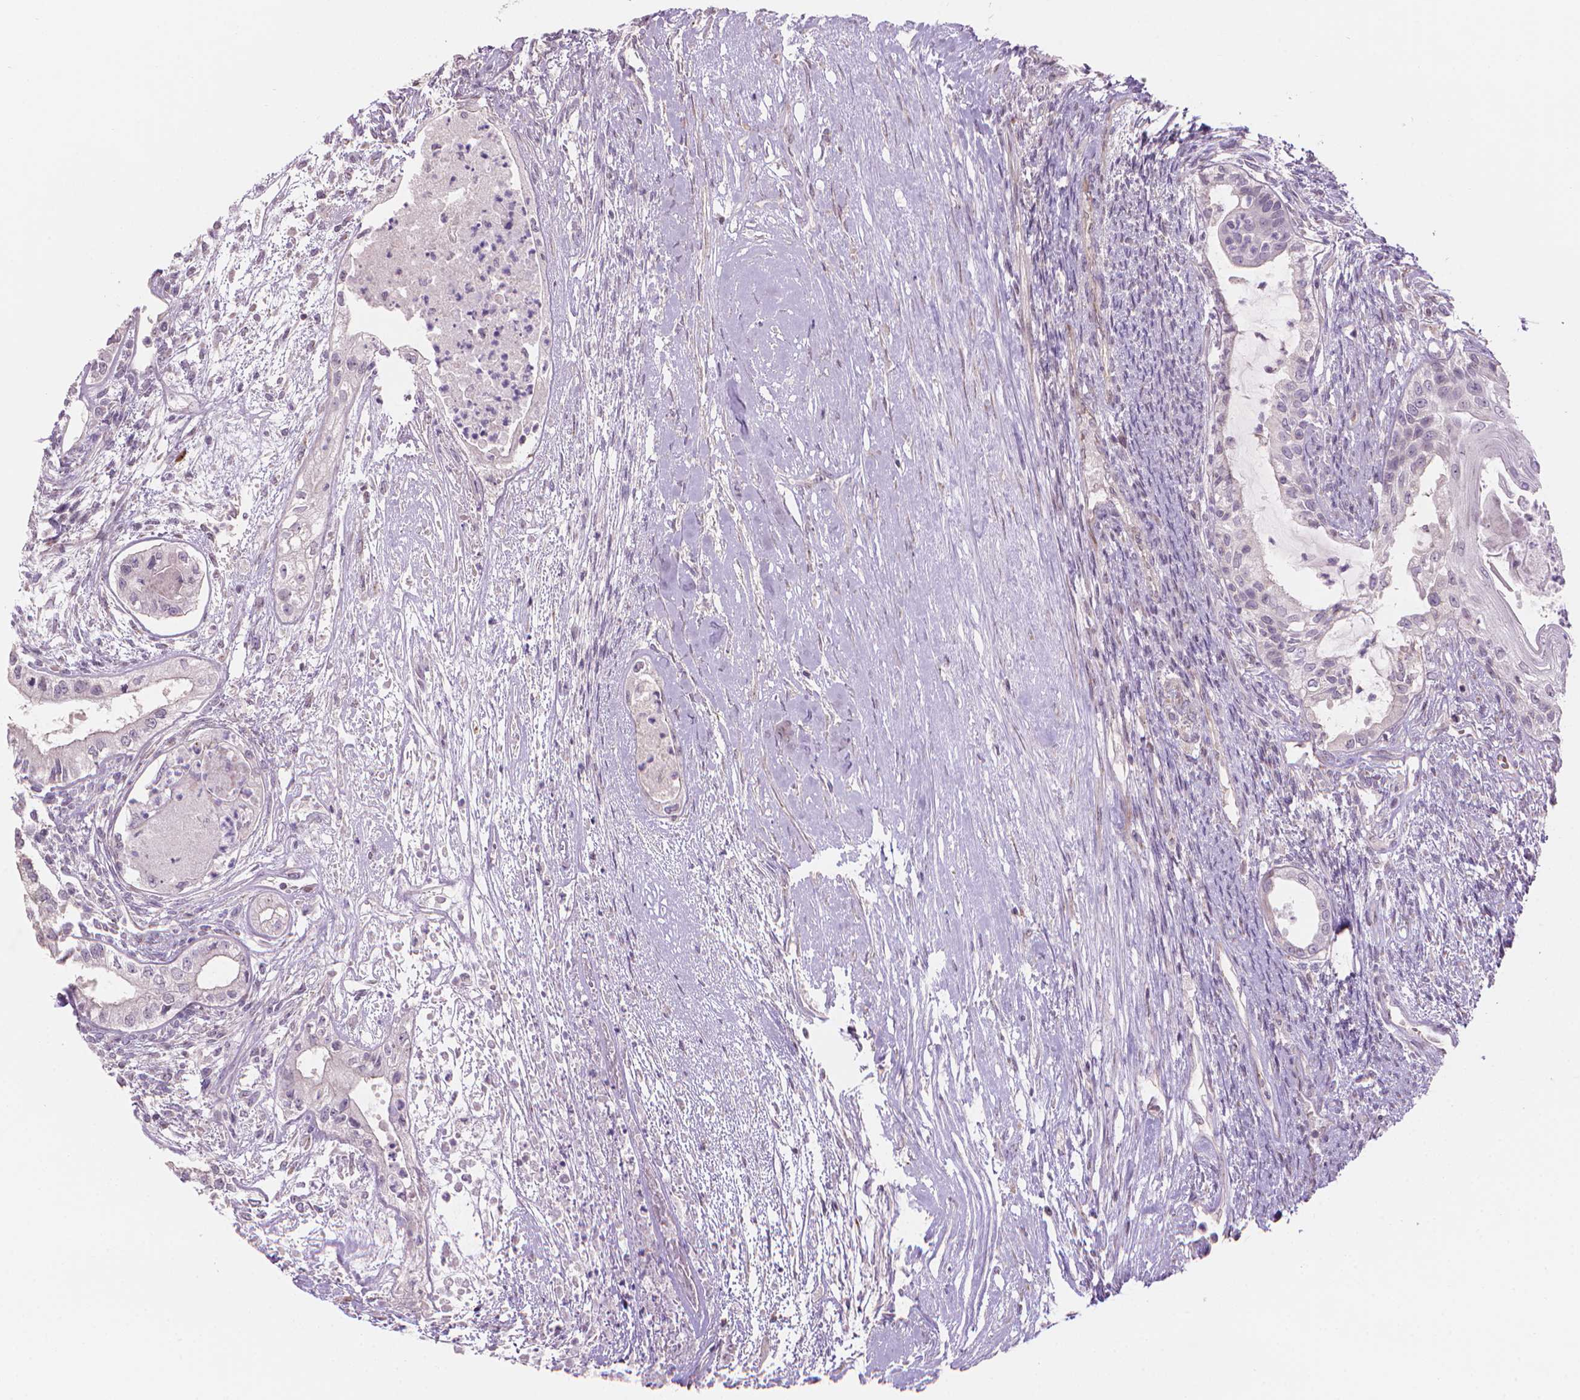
{"staining": {"intensity": "negative", "quantity": "none", "location": "none"}, "tissue": "testis cancer", "cell_type": "Tumor cells", "image_type": "cancer", "snomed": [{"axis": "morphology", "description": "Carcinoma, Embryonal, NOS"}, {"axis": "topography", "description": "Testis"}], "caption": "Tumor cells show no significant protein positivity in testis embryonal carcinoma.", "gene": "IFFO1", "patient": {"sex": "male", "age": 37}}